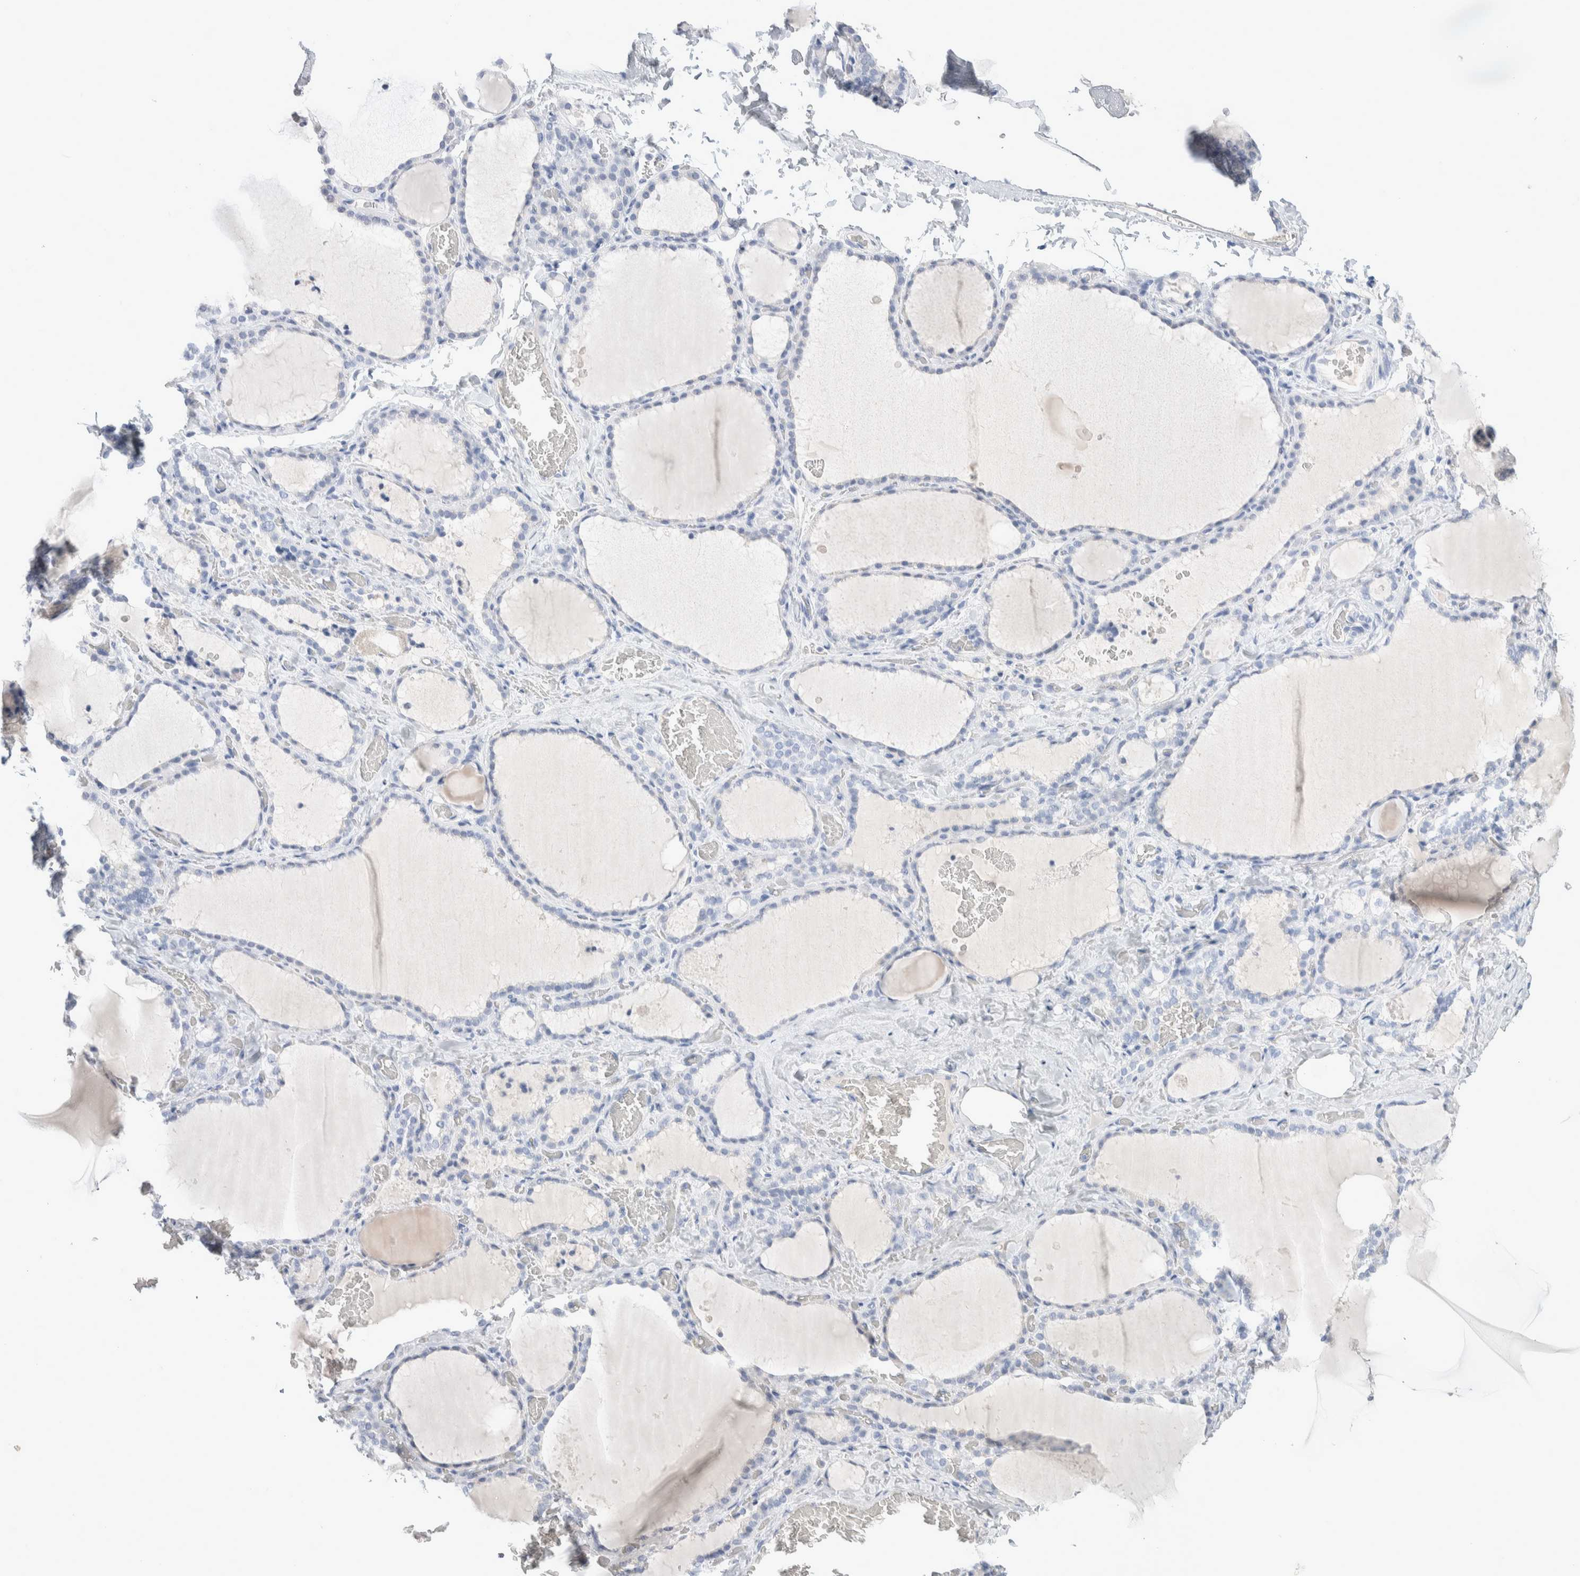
{"staining": {"intensity": "negative", "quantity": "none", "location": "none"}, "tissue": "thyroid gland", "cell_type": "Glandular cells", "image_type": "normal", "snomed": [{"axis": "morphology", "description": "Normal tissue, NOS"}, {"axis": "topography", "description": "Thyroid gland"}], "caption": "A high-resolution photomicrograph shows immunohistochemistry (IHC) staining of normal thyroid gland, which shows no significant expression in glandular cells.", "gene": "GDA", "patient": {"sex": "female", "age": 22}}